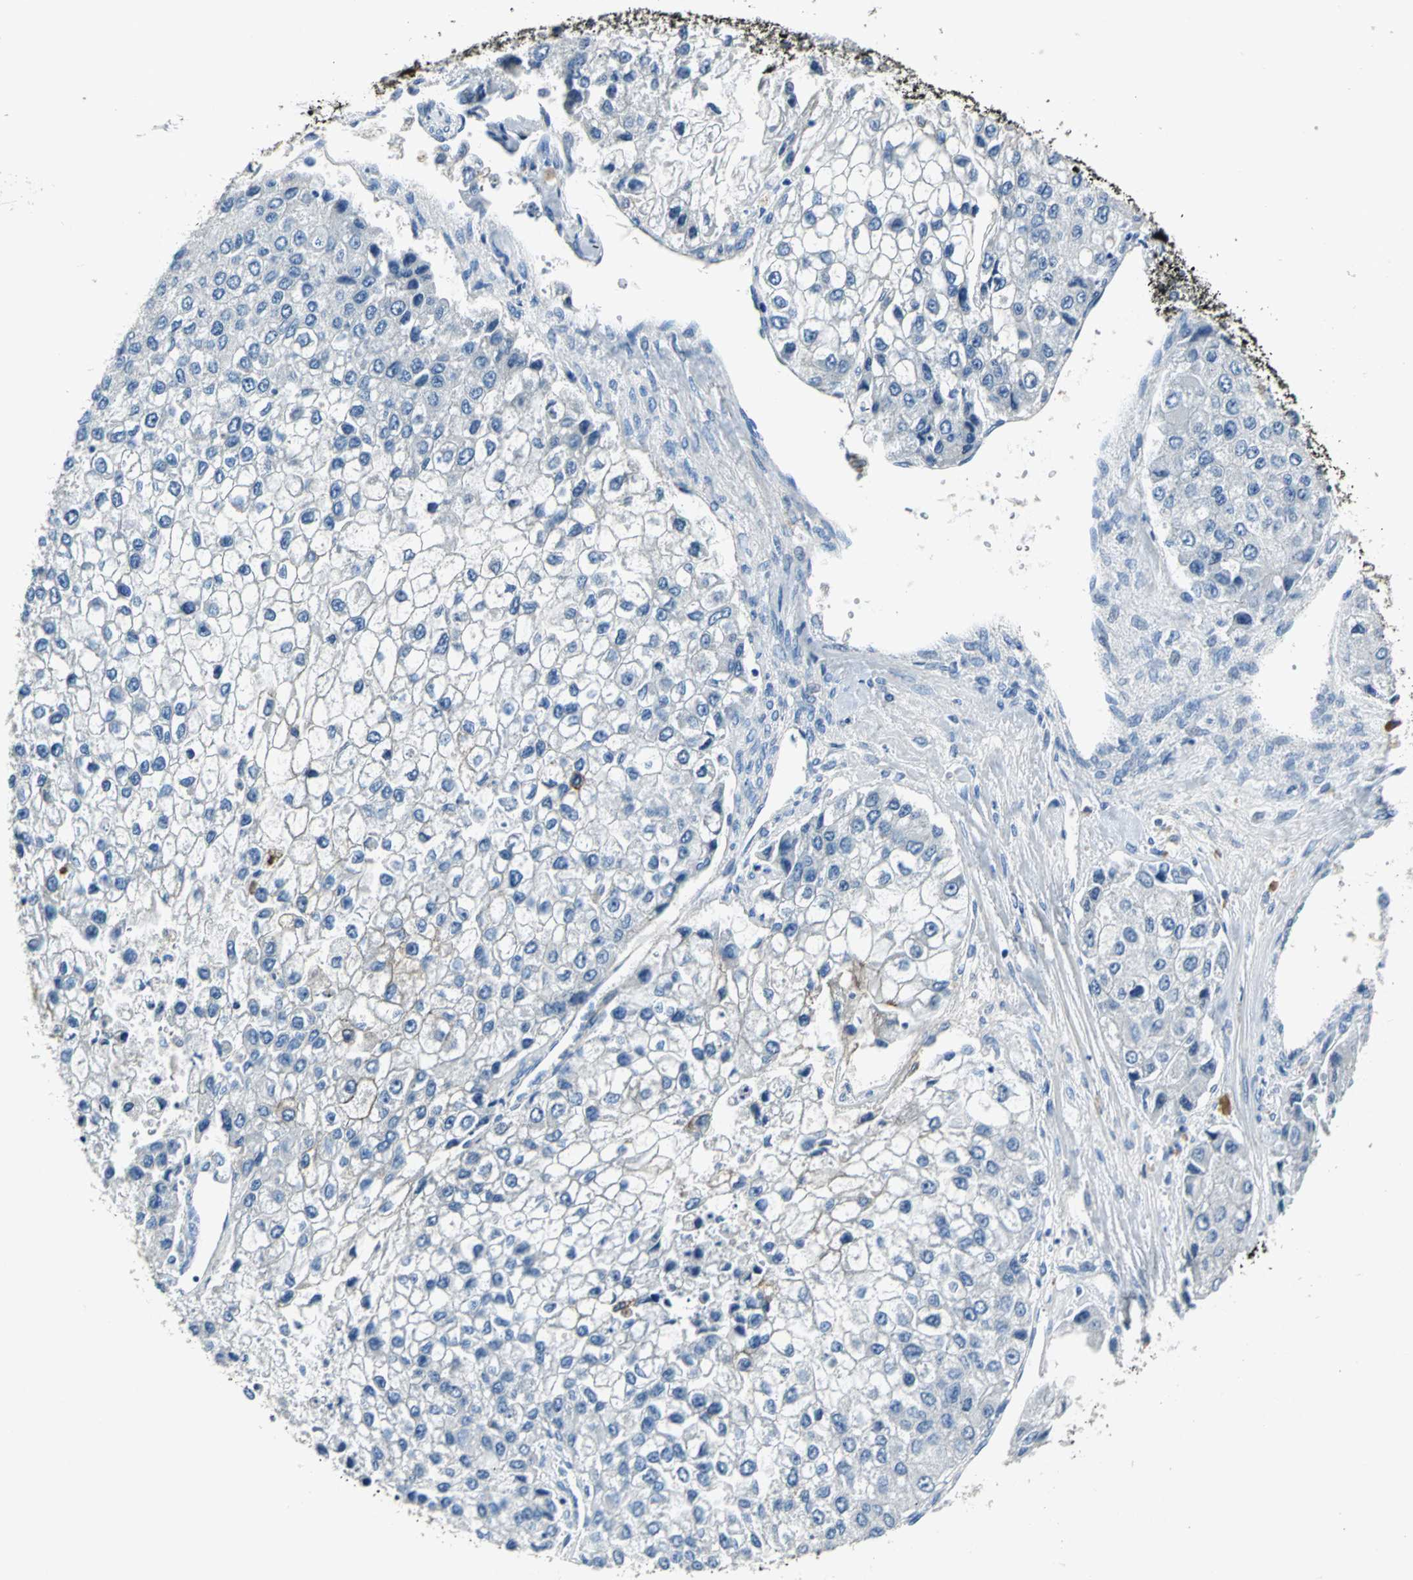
{"staining": {"intensity": "negative", "quantity": "none", "location": "none"}, "tissue": "liver cancer", "cell_type": "Tumor cells", "image_type": "cancer", "snomed": [{"axis": "morphology", "description": "Carcinoma, Hepatocellular, NOS"}, {"axis": "topography", "description": "Liver"}], "caption": "DAB (3,3'-diaminobenzidine) immunohistochemical staining of human liver cancer shows no significant positivity in tumor cells.", "gene": "EFNB3", "patient": {"sex": "female", "age": 66}}